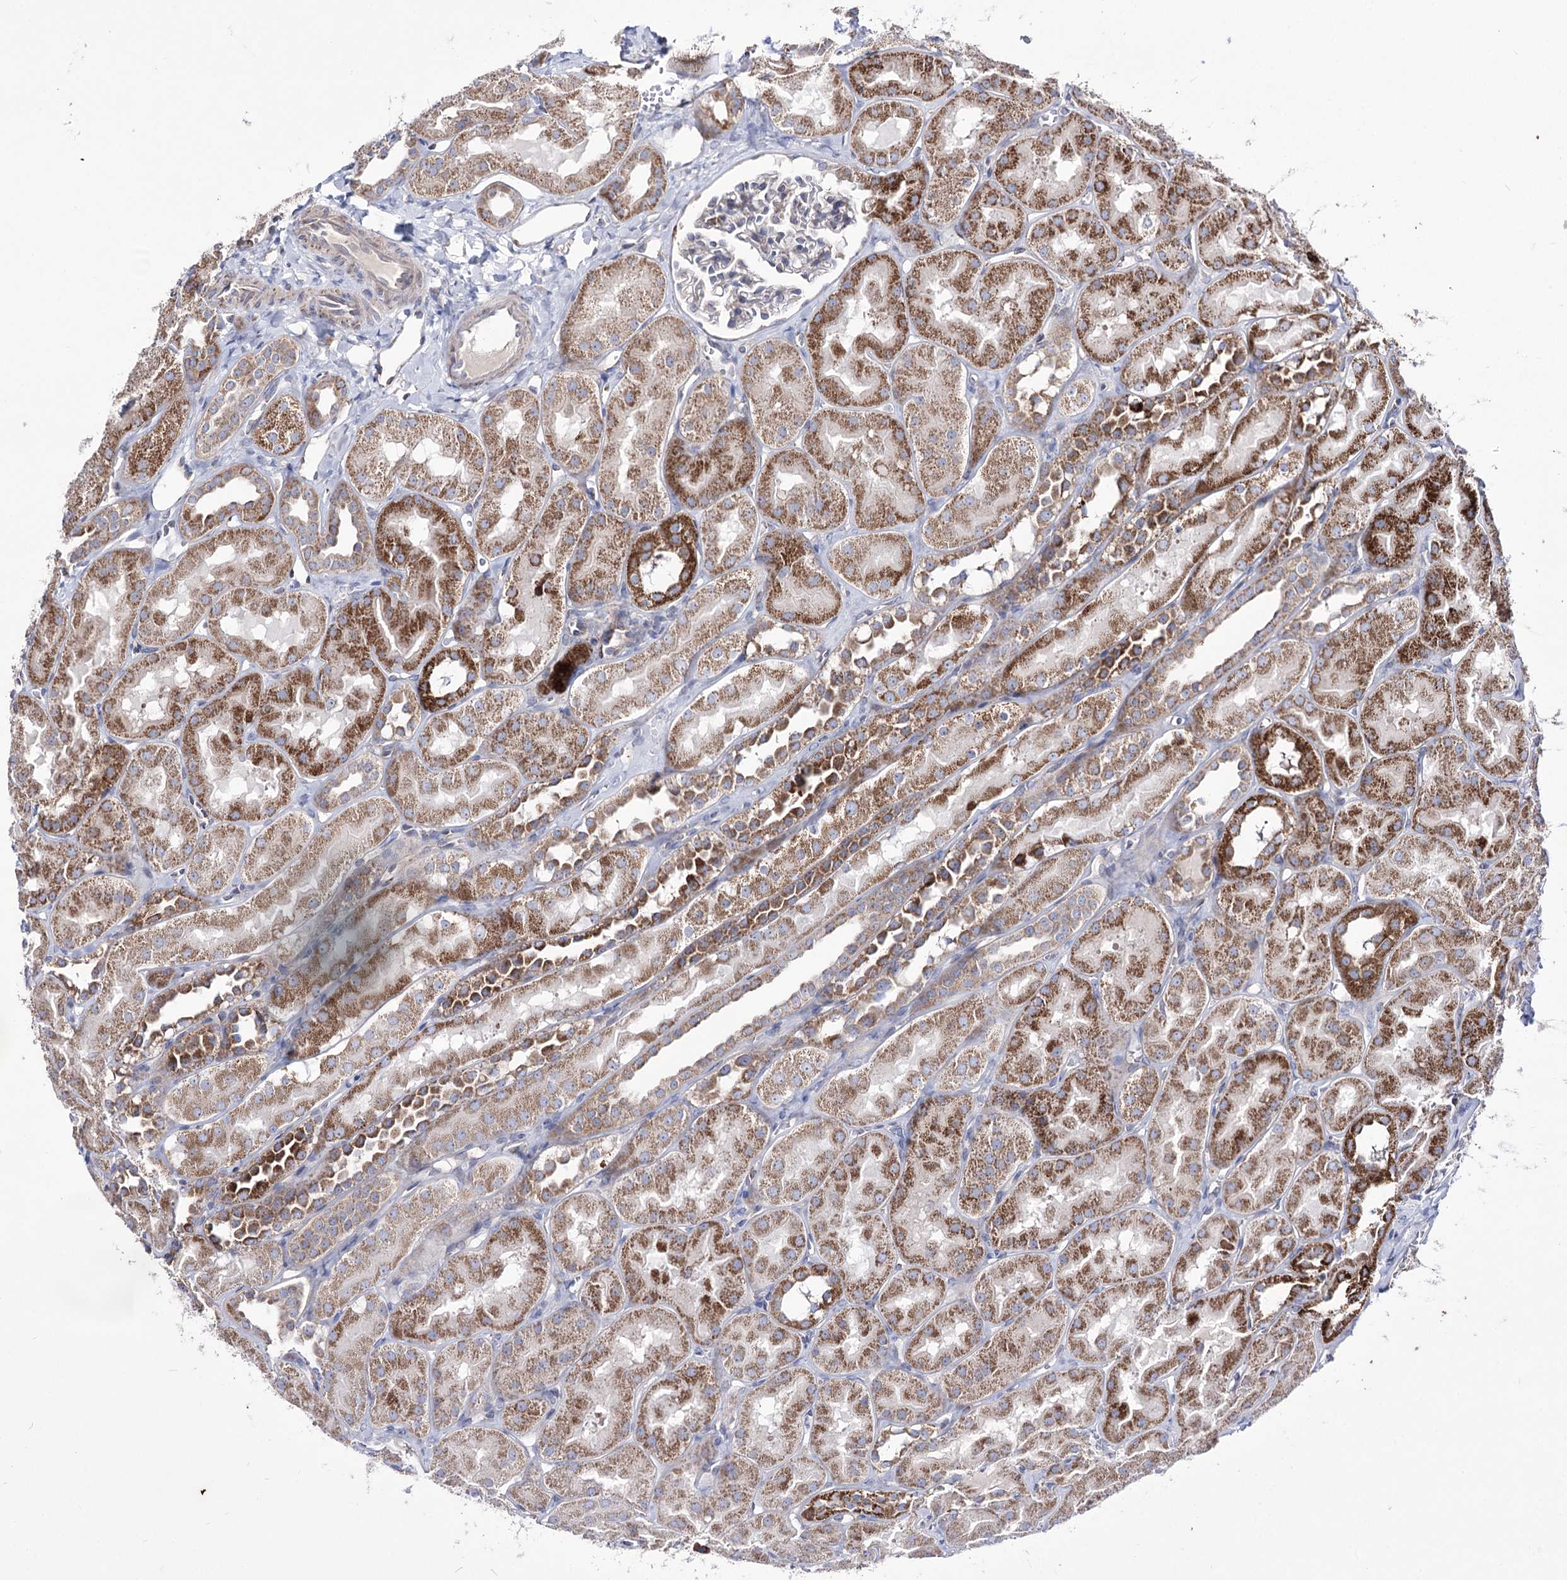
{"staining": {"intensity": "negative", "quantity": "none", "location": "none"}, "tissue": "kidney", "cell_type": "Cells in glomeruli", "image_type": "normal", "snomed": [{"axis": "morphology", "description": "Normal tissue, NOS"}, {"axis": "topography", "description": "Kidney"}, {"axis": "topography", "description": "Urinary bladder"}], "caption": "Immunohistochemical staining of benign kidney shows no significant positivity in cells in glomeruli. (DAB (3,3'-diaminobenzidine) immunohistochemistry visualized using brightfield microscopy, high magnification).", "gene": "OSBPL5", "patient": {"sex": "male", "age": 16}}